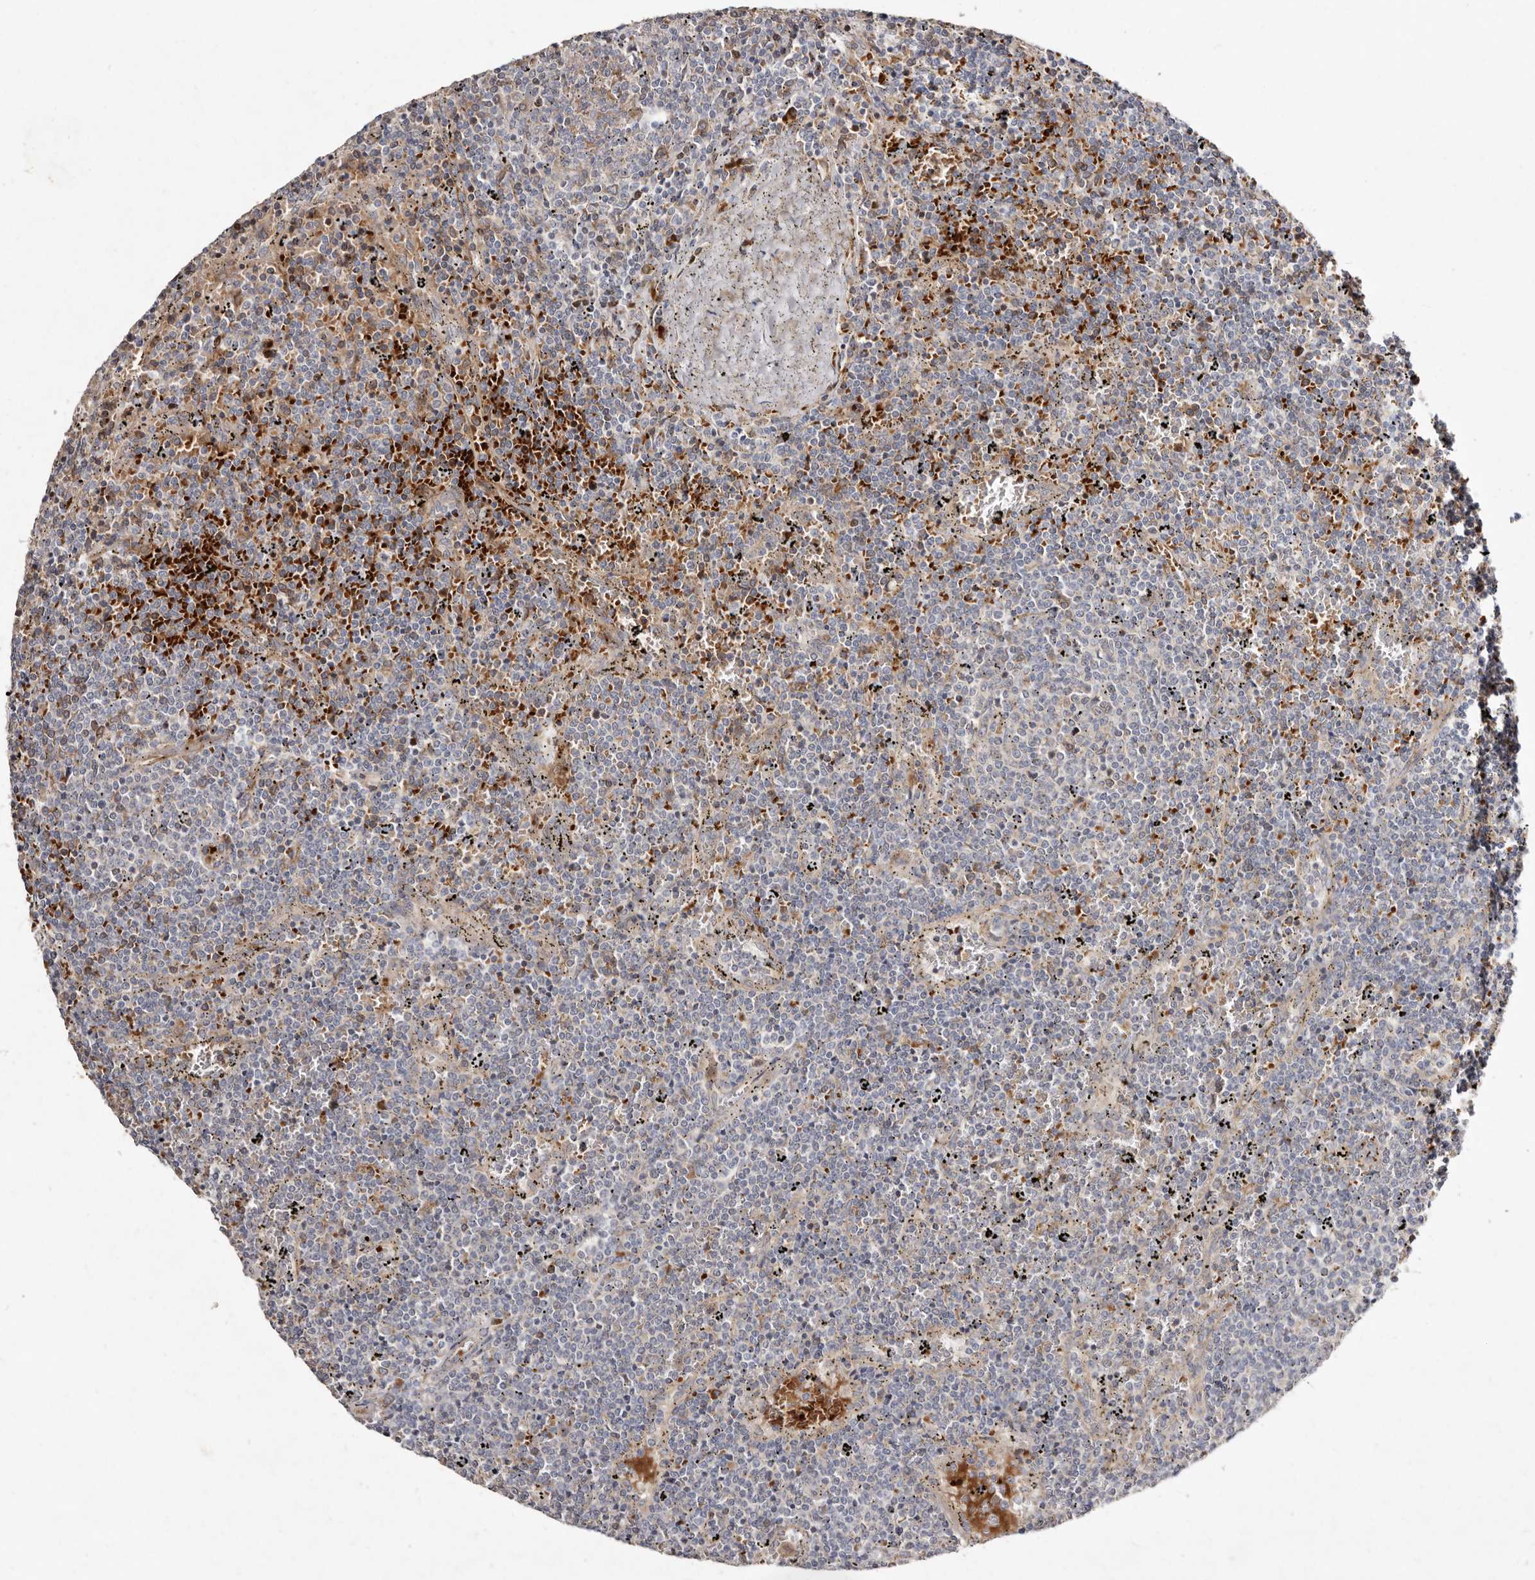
{"staining": {"intensity": "weak", "quantity": "<25%", "location": "cytoplasmic/membranous"}, "tissue": "lymphoma", "cell_type": "Tumor cells", "image_type": "cancer", "snomed": [{"axis": "morphology", "description": "Malignant lymphoma, non-Hodgkin's type, Low grade"}, {"axis": "topography", "description": "Spleen"}], "caption": "DAB immunohistochemical staining of human low-grade malignant lymphoma, non-Hodgkin's type exhibits no significant positivity in tumor cells. (DAB (3,3'-diaminobenzidine) immunohistochemistry with hematoxylin counter stain).", "gene": "SLC25A20", "patient": {"sex": "female", "age": 50}}